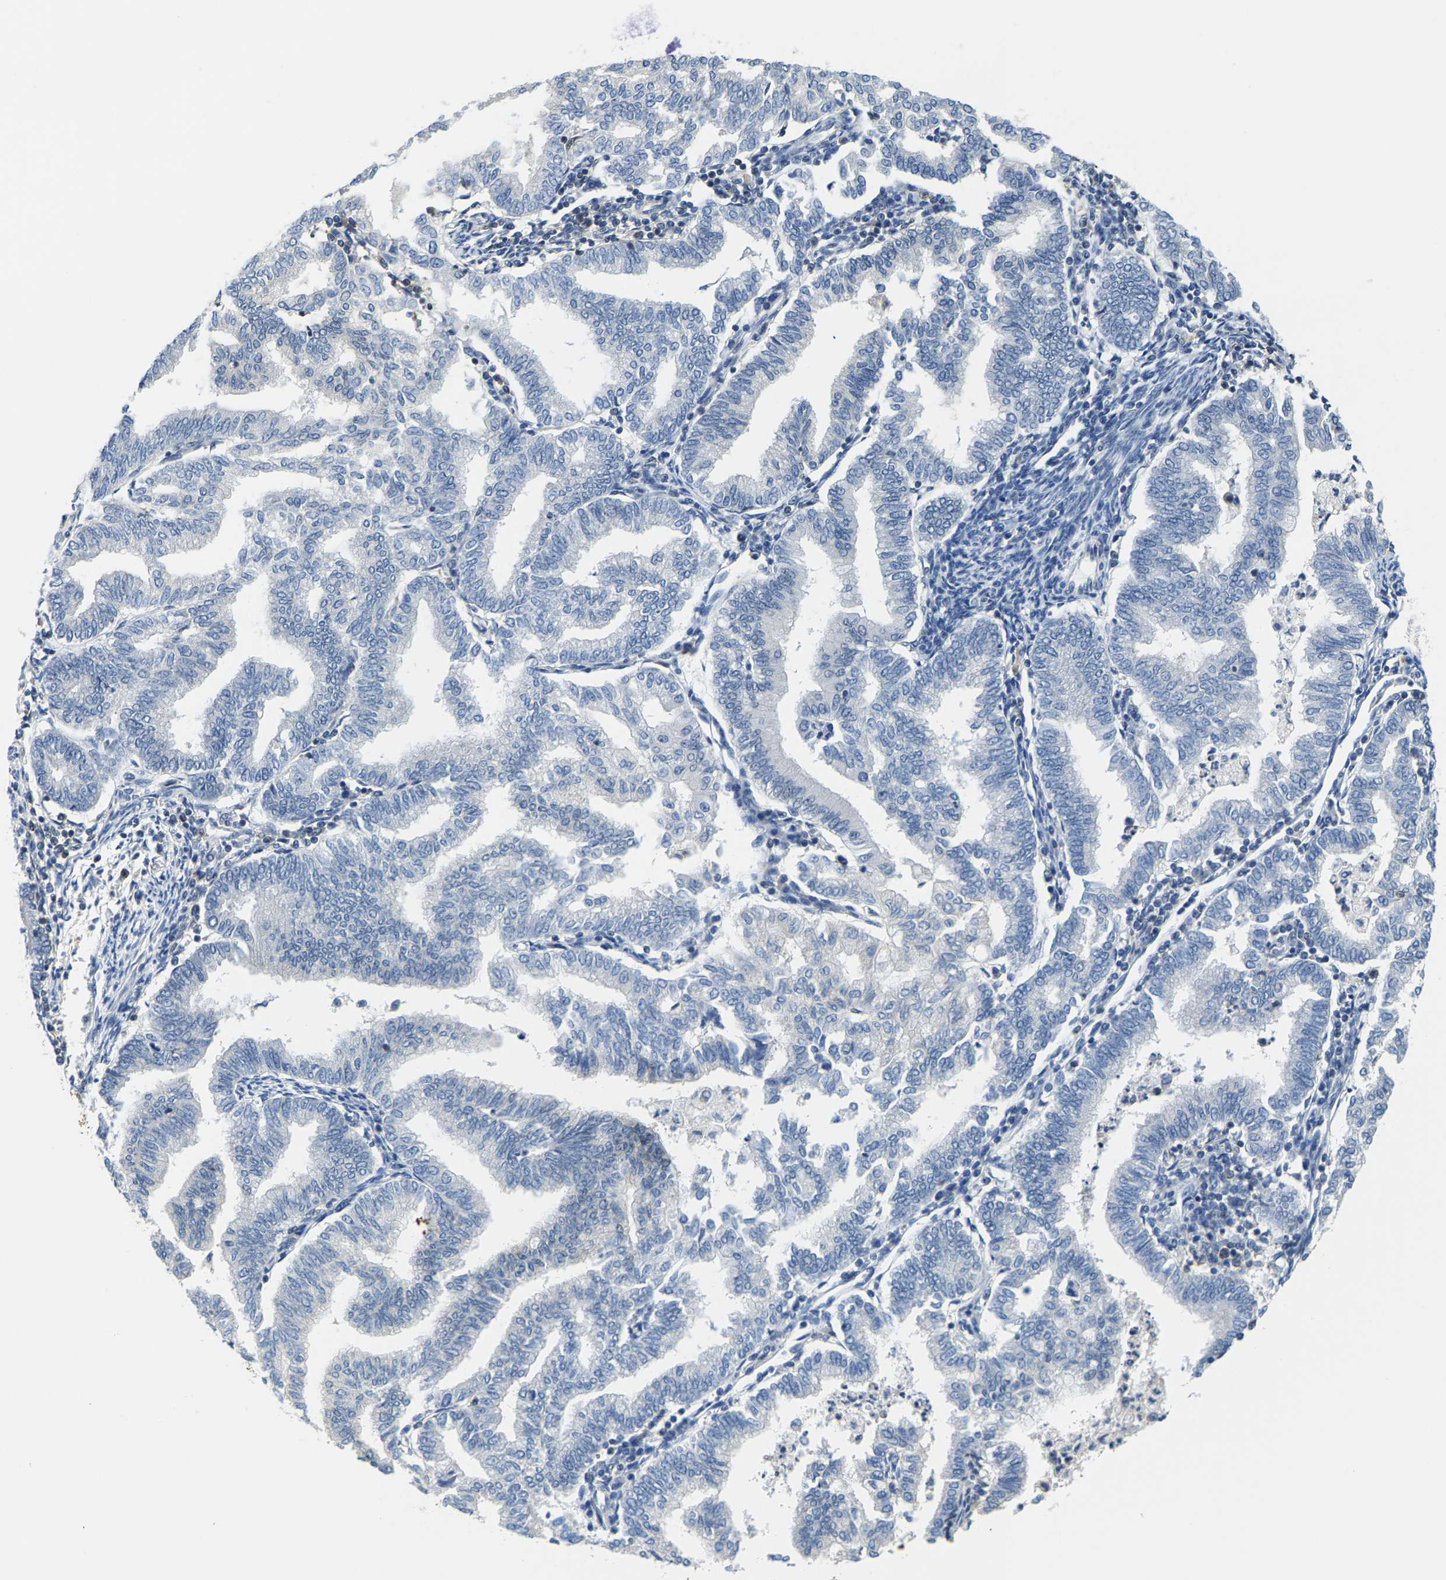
{"staining": {"intensity": "moderate", "quantity": "<25%", "location": "cytoplasmic/membranous"}, "tissue": "endometrial cancer", "cell_type": "Tumor cells", "image_type": "cancer", "snomed": [{"axis": "morphology", "description": "Polyp, NOS"}, {"axis": "morphology", "description": "Adenocarcinoma, NOS"}, {"axis": "morphology", "description": "Adenoma, NOS"}, {"axis": "topography", "description": "Endometrium"}], "caption": "The photomicrograph displays a brown stain indicating the presence of a protein in the cytoplasmic/membranous of tumor cells in endometrial cancer.", "gene": "SHMT2", "patient": {"sex": "female", "age": 79}}